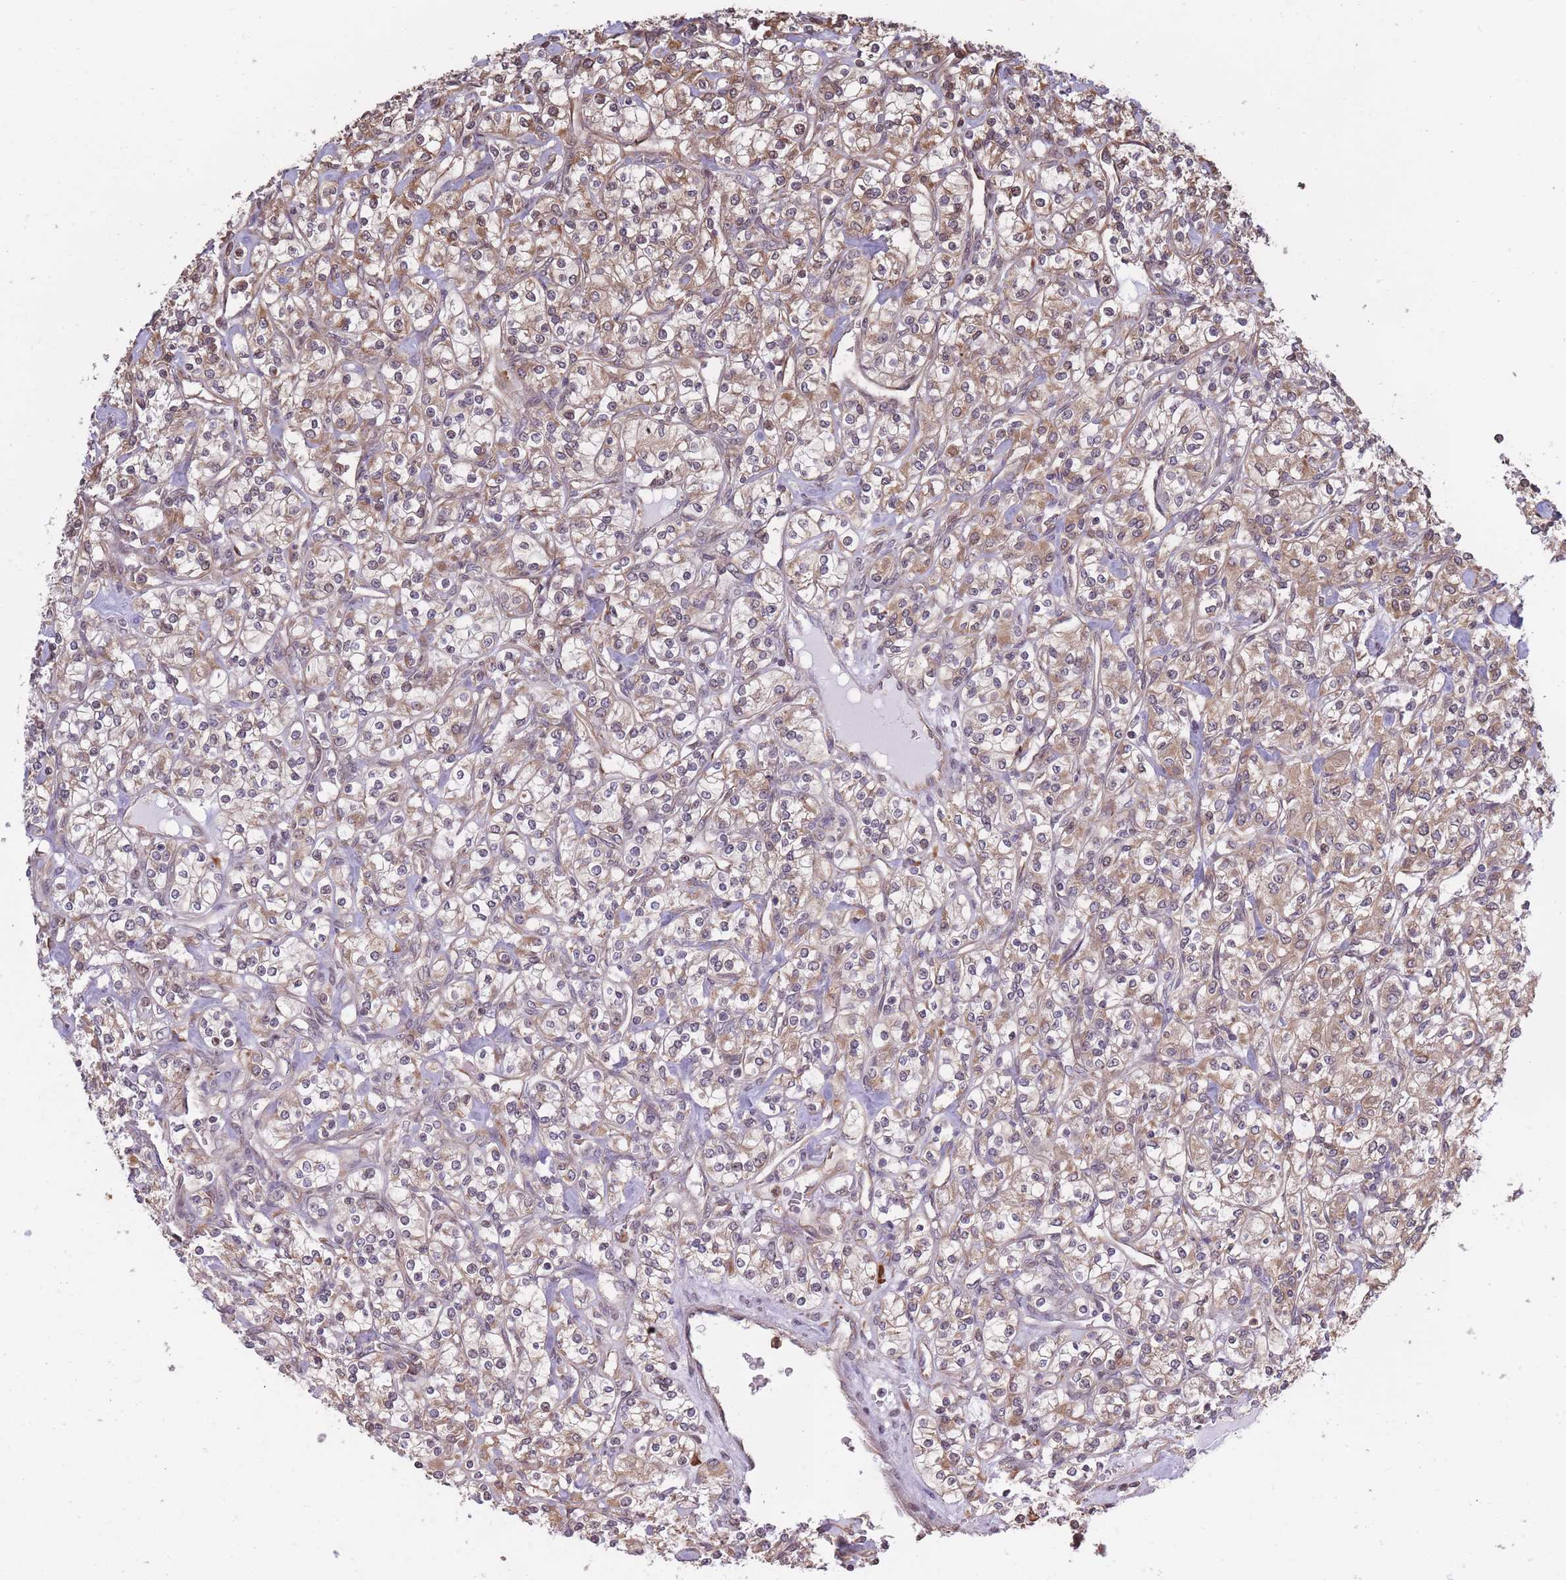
{"staining": {"intensity": "moderate", "quantity": ">75%", "location": "cytoplasmic/membranous"}, "tissue": "renal cancer", "cell_type": "Tumor cells", "image_type": "cancer", "snomed": [{"axis": "morphology", "description": "Adenocarcinoma, NOS"}, {"axis": "topography", "description": "Kidney"}], "caption": "Moderate cytoplasmic/membranous staining for a protein is identified in about >75% of tumor cells of adenocarcinoma (renal) using immunohistochemistry (IHC).", "gene": "ARL13B", "patient": {"sex": "male", "age": 77}}